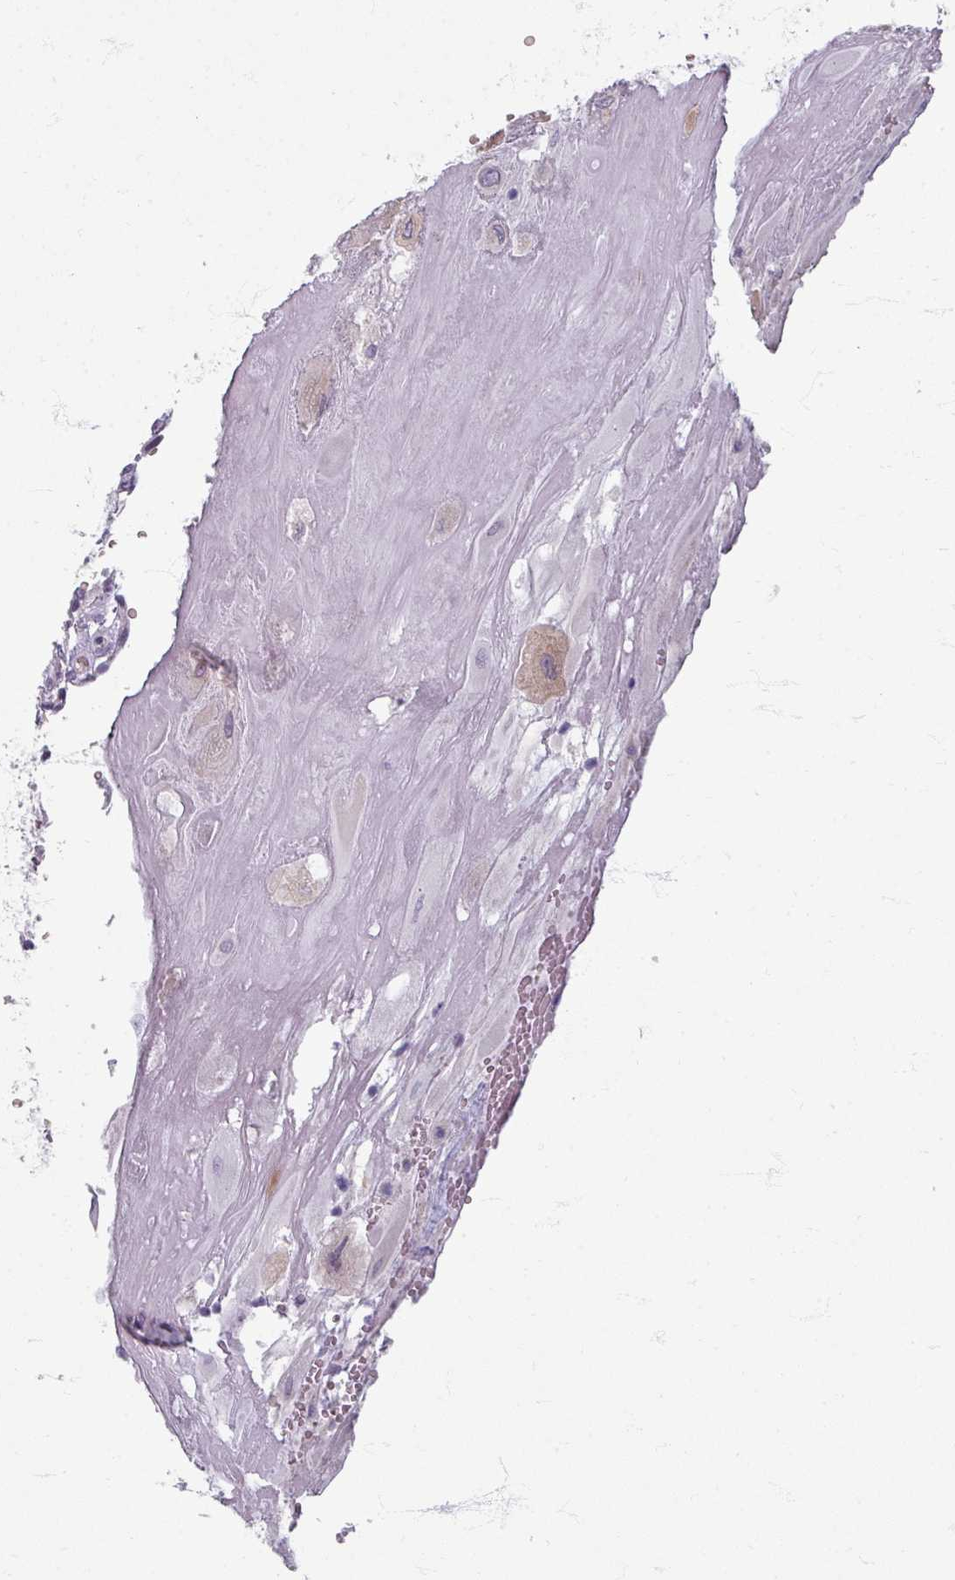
{"staining": {"intensity": "weak", "quantity": "<25%", "location": "cytoplasmic/membranous"}, "tissue": "placenta", "cell_type": "Decidual cells", "image_type": "normal", "snomed": [{"axis": "morphology", "description": "Normal tissue, NOS"}, {"axis": "topography", "description": "Placenta"}], "caption": "Immunohistochemistry of unremarkable human placenta shows no staining in decidual cells.", "gene": "ZNF878", "patient": {"sex": "female", "age": 32}}